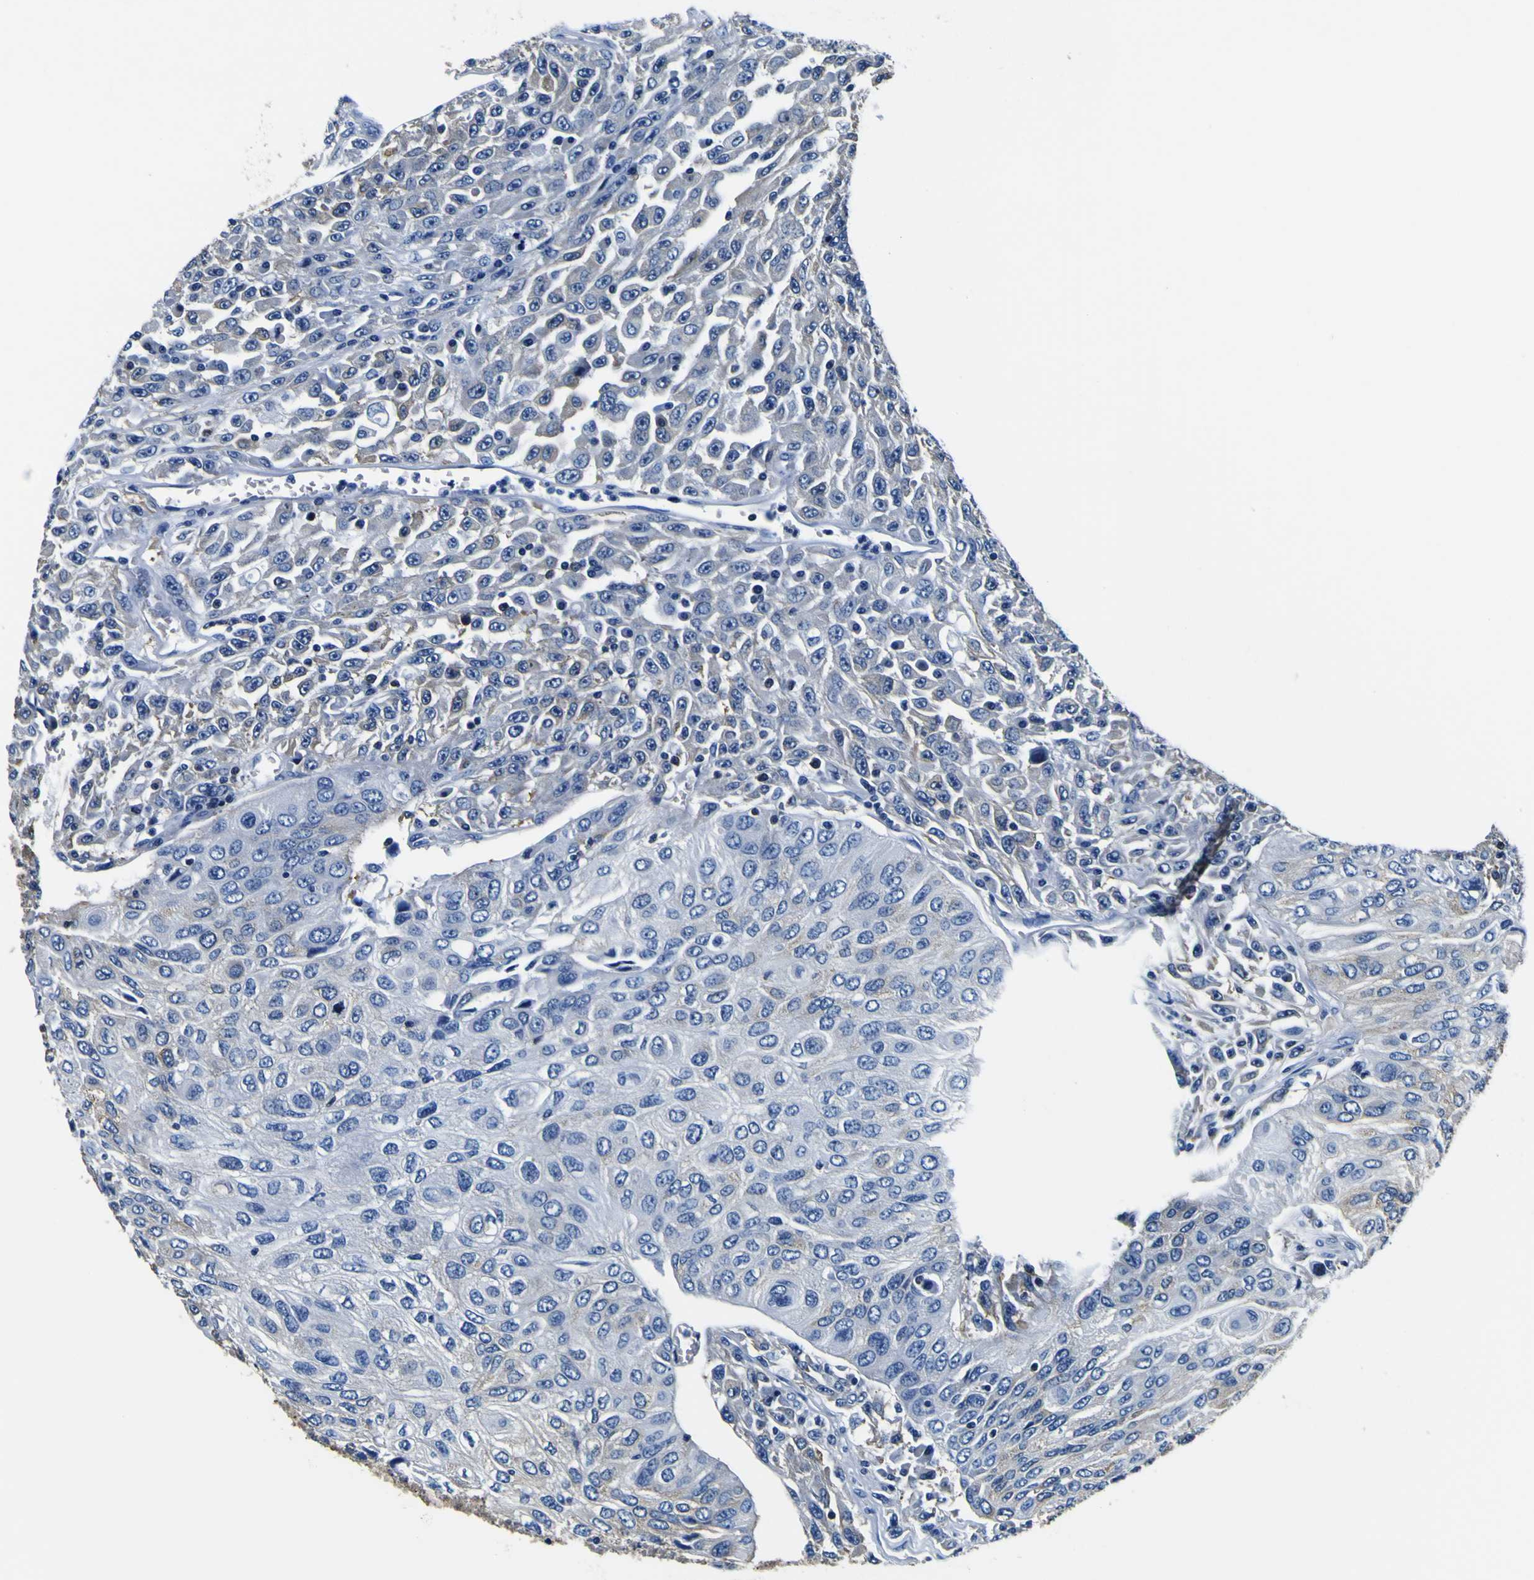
{"staining": {"intensity": "negative", "quantity": "none", "location": "none"}, "tissue": "urothelial cancer", "cell_type": "Tumor cells", "image_type": "cancer", "snomed": [{"axis": "morphology", "description": "Urothelial carcinoma, High grade"}, {"axis": "topography", "description": "Urinary bladder"}], "caption": "IHC image of neoplastic tissue: urothelial carcinoma (high-grade) stained with DAB demonstrates no significant protein expression in tumor cells. (DAB IHC, high magnification).", "gene": "TUBA1B", "patient": {"sex": "male", "age": 66}}